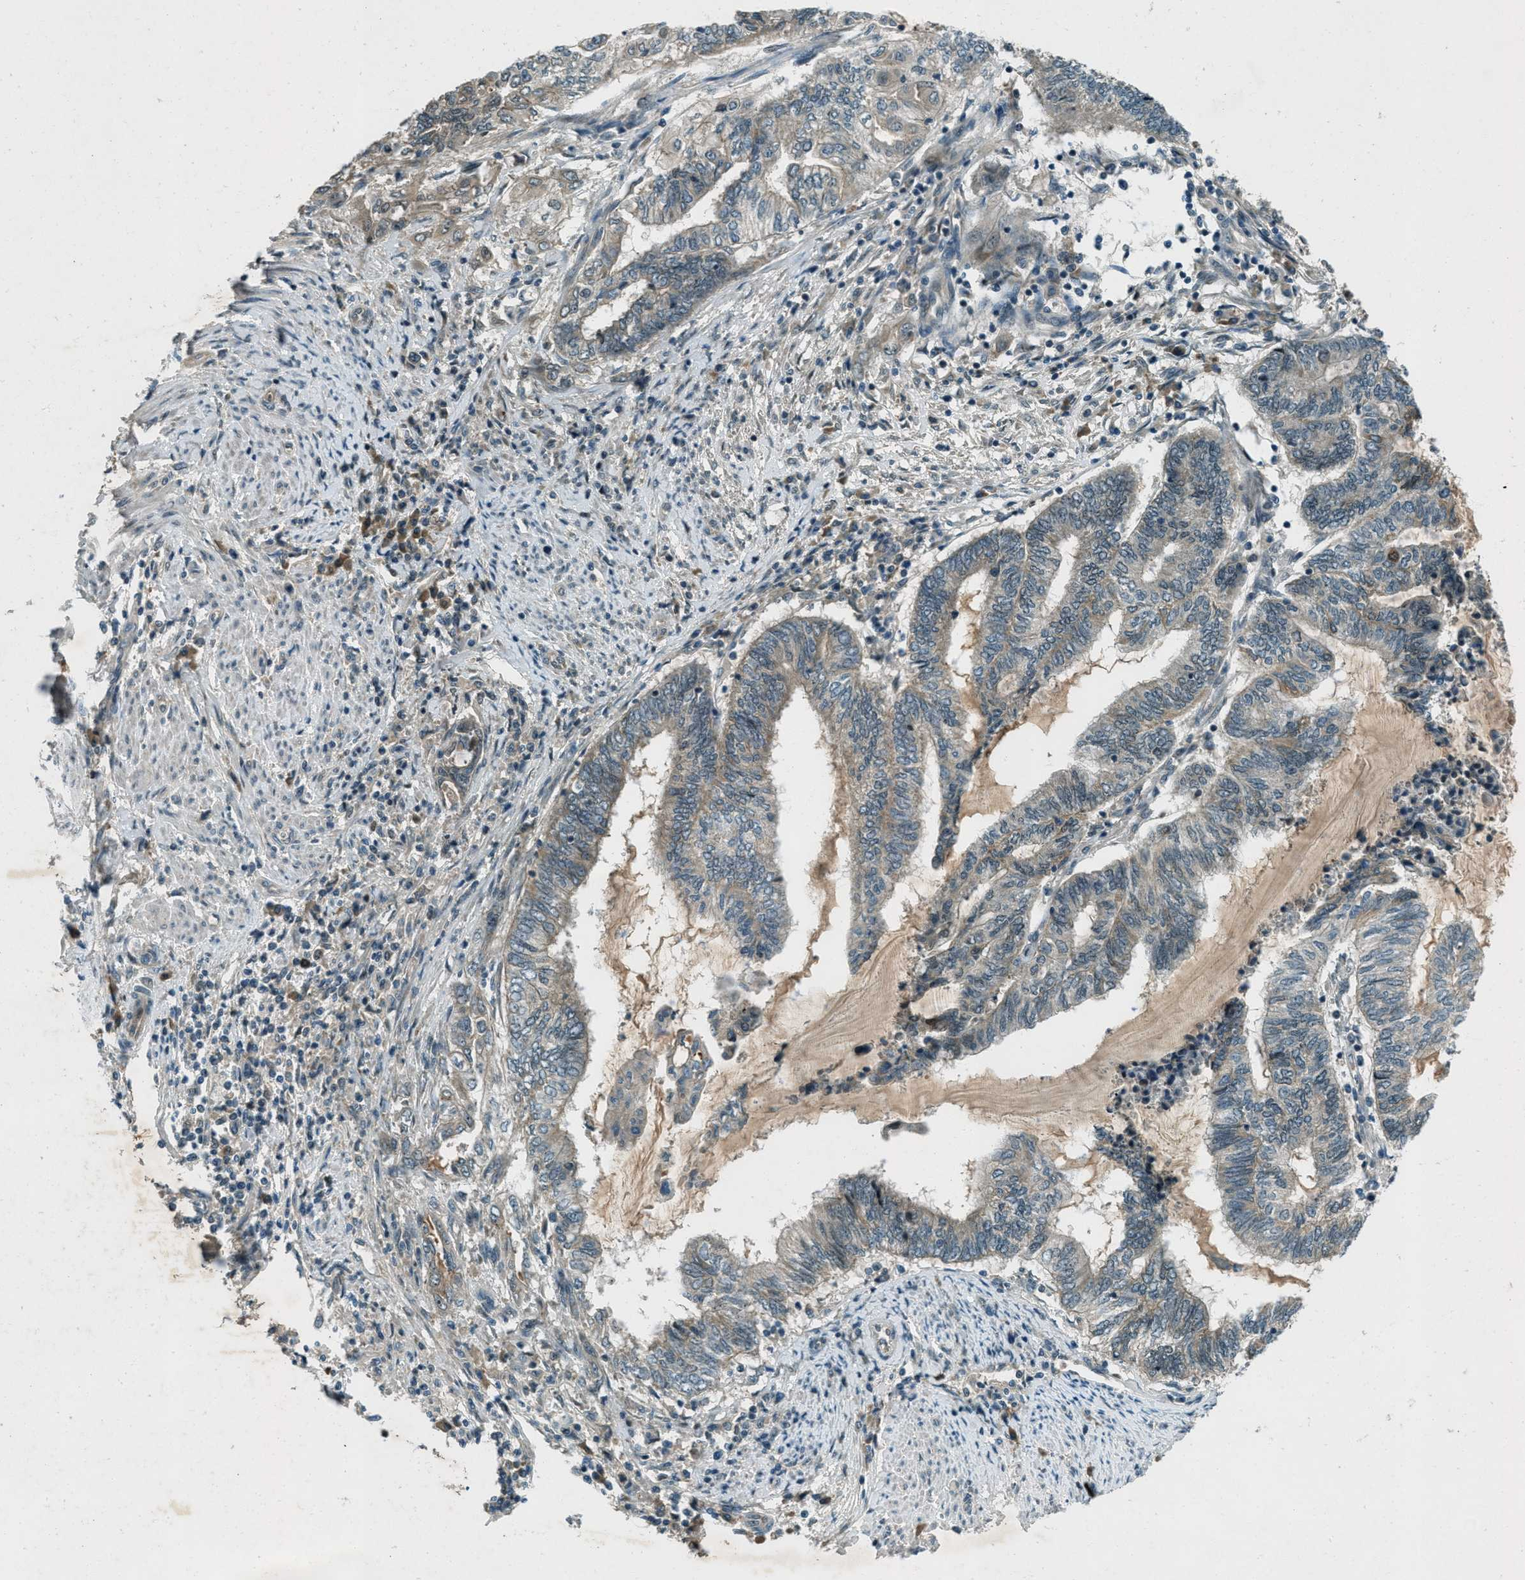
{"staining": {"intensity": "weak", "quantity": "<25%", "location": "cytoplasmic/membranous"}, "tissue": "endometrial cancer", "cell_type": "Tumor cells", "image_type": "cancer", "snomed": [{"axis": "morphology", "description": "Adenocarcinoma, NOS"}, {"axis": "topography", "description": "Uterus"}, {"axis": "topography", "description": "Endometrium"}], "caption": "Immunohistochemistry photomicrograph of neoplastic tissue: human endometrial cancer (adenocarcinoma) stained with DAB reveals no significant protein staining in tumor cells.", "gene": "STK11", "patient": {"sex": "female", "age": 70}}